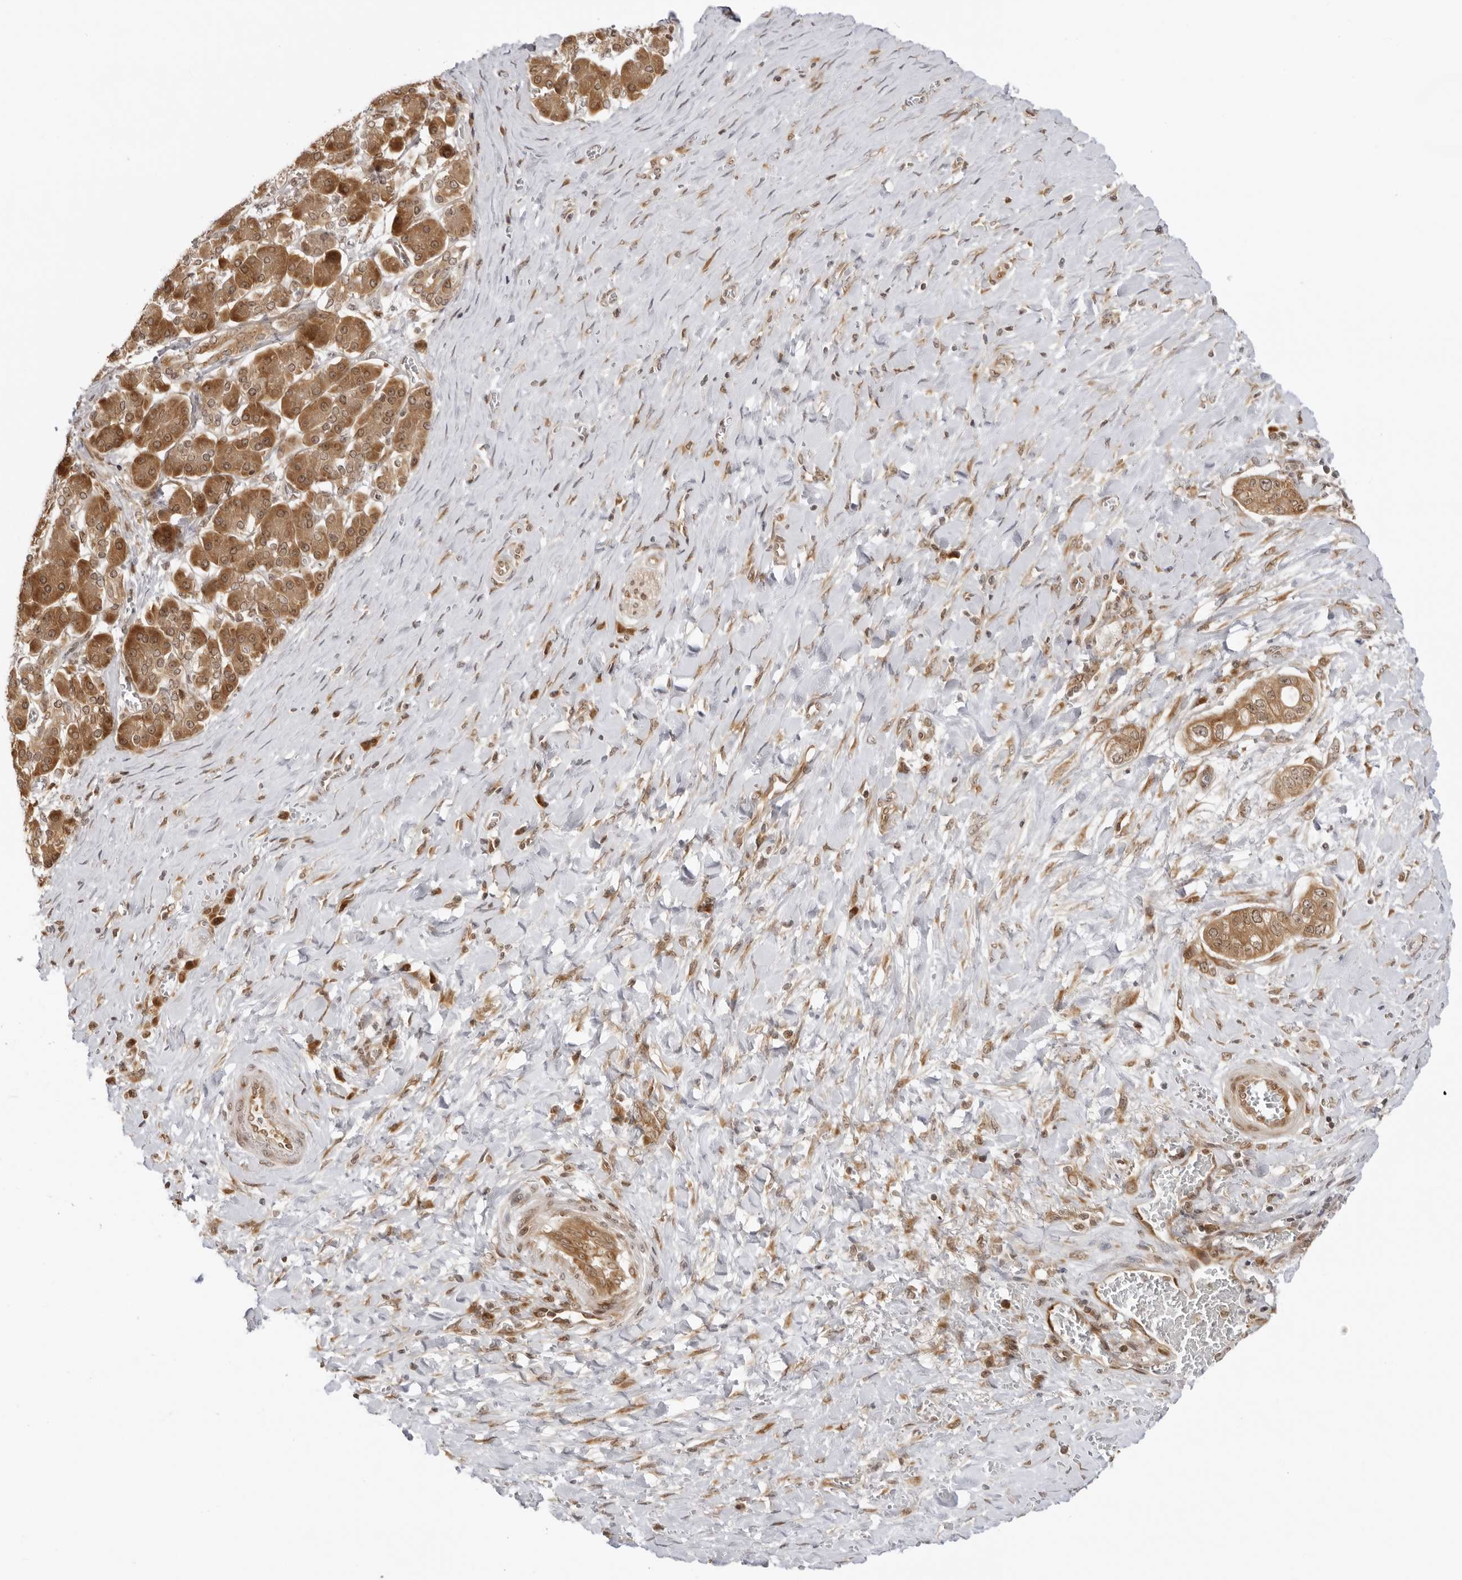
{"staining": {"intensity": "moderate", "quantity": ">75%", "location": "cytoplasmic/membranous"}, "tissue": "pancreatic cancer", "cell_type": "Tumor cells", "image_type": "cancer", "snomed": [{"axis": "morphology", "description": "Adenocarcinoma, NOS"}, {"axis": "topography", "description": "Pancreas"}], "caption": "IHC histopathology image of neoplastic tissue: adenocarcinoma (pancreatic) stained using IHC demonstrates medium levels of moderate protein expression localized specifically in the cytoplasmic/membranous of tumor cells, appearing as a cytoplasmic/membranous brown color.", "gene": "PRRC2C", "patient": {"sex": "male", "age": 58}}